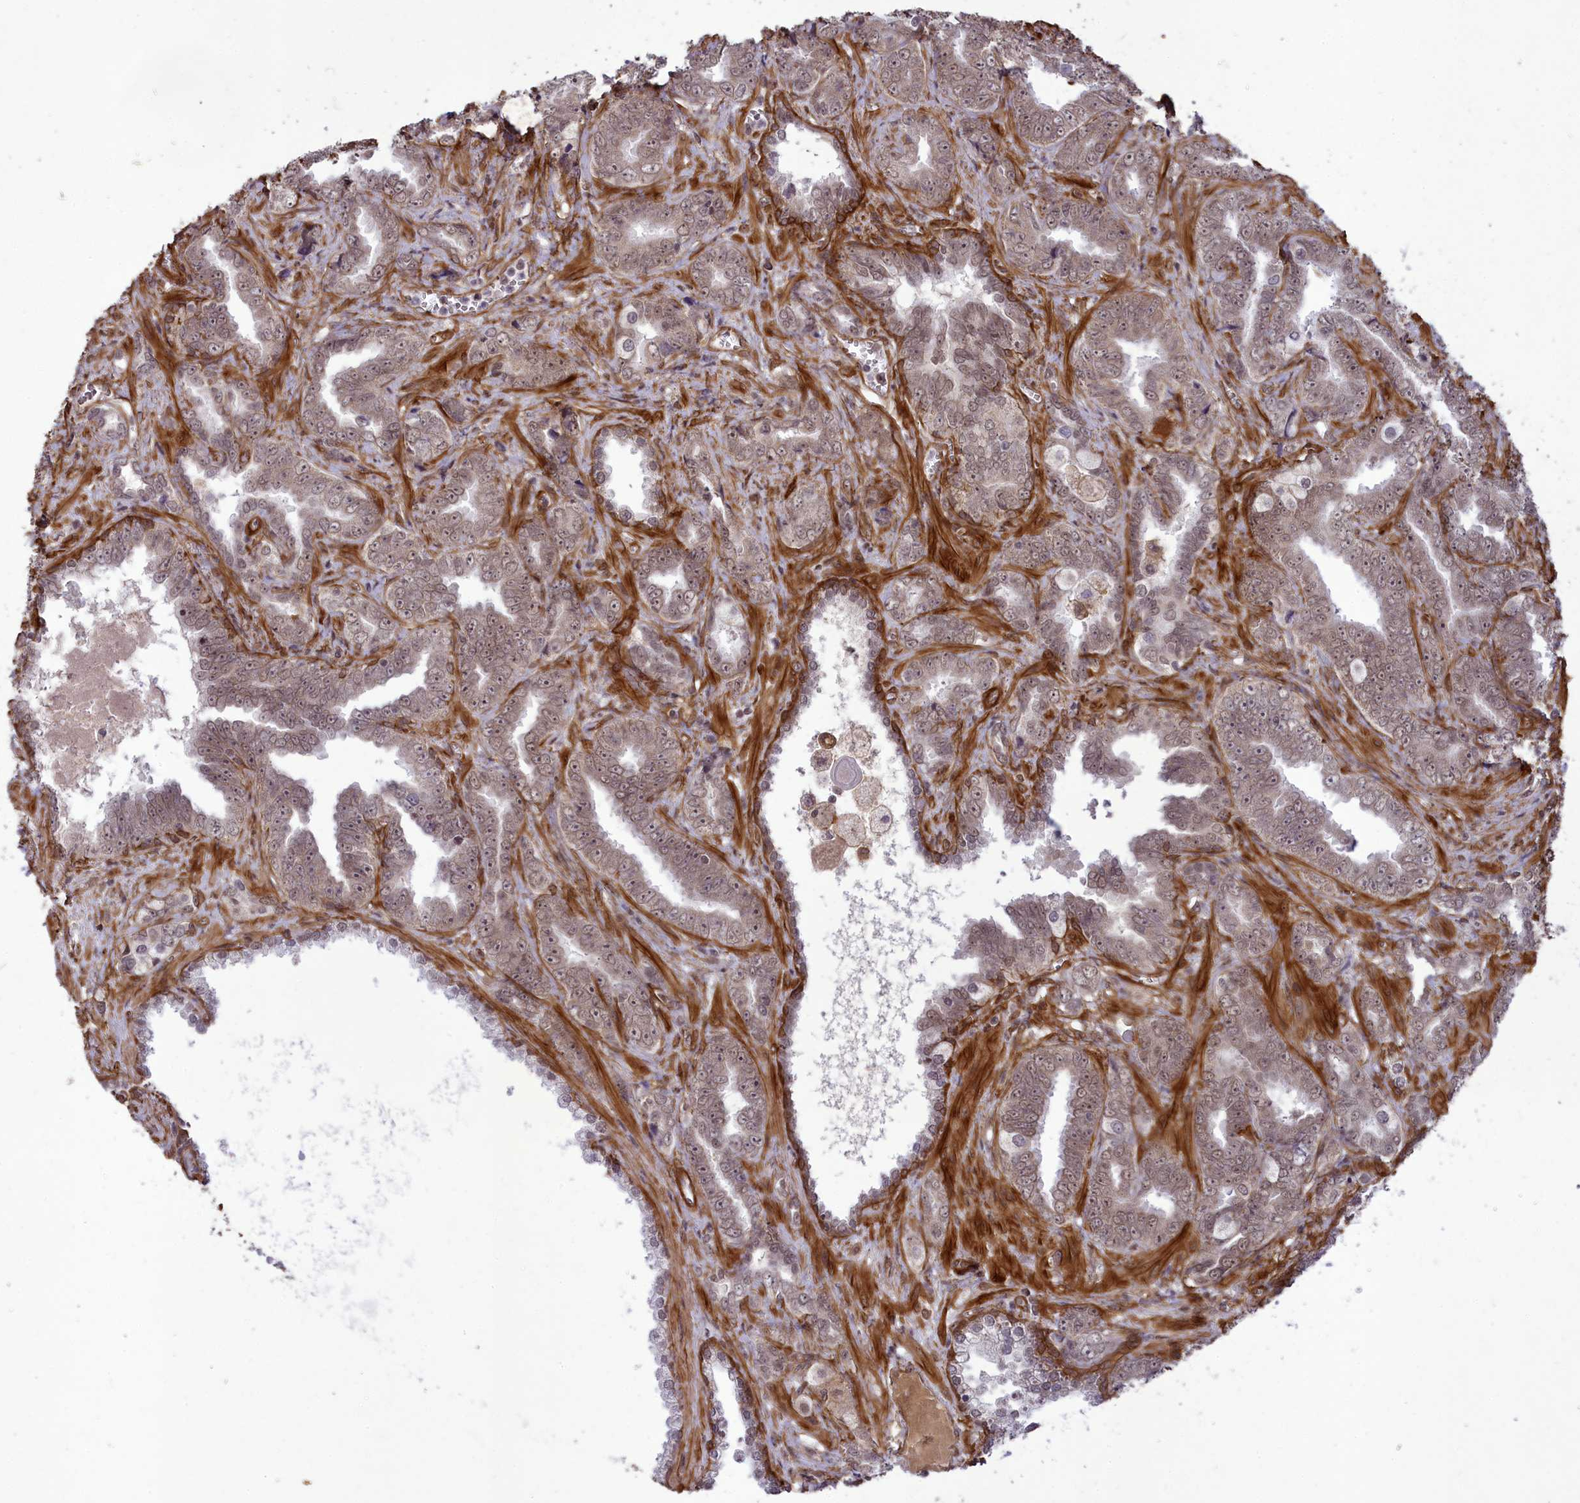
{"staining": {"intensity": "weak", "quantity": ">75%", "location": "nuclear"}, "tissue": "prostate cancer", "cell_type": "Tumor cells", "image_type": "cancer", "snomed": [{"axis": "morphology", "description": "Adenocarcinoma, High grade"}, {"axis": "topography", "description": "Prostate"}], "caption": "A brown stain highlights weak nuclear positivity of a protein in prostate cancer tumor cells.", "gene": "TNS1", "patient": {"sex": "male", "age": 67}}